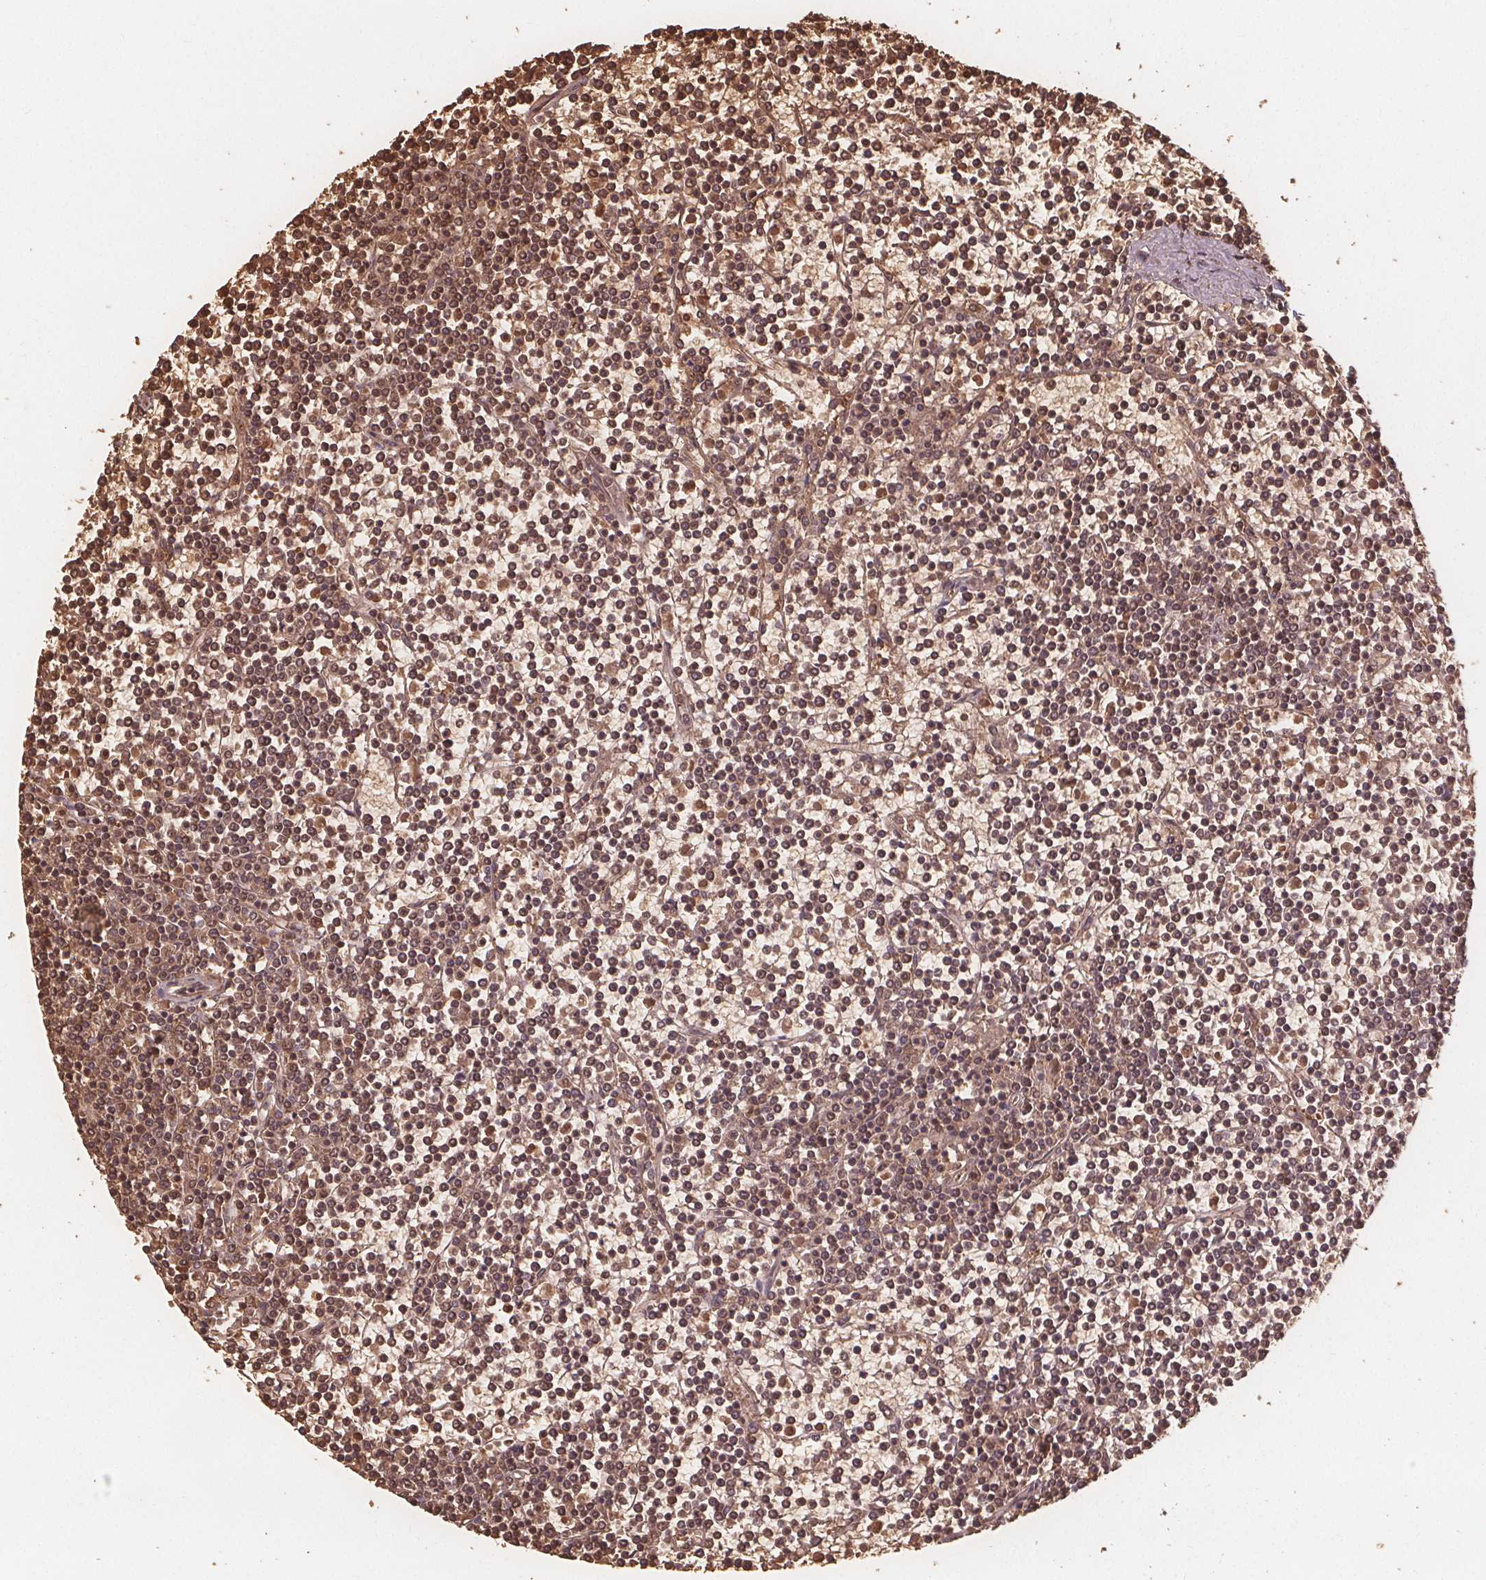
{"staining": {"intensity": "moderate", "quantity": ">75%", "location": "cytoplasmic/membranous"}, "tissue": "lymphoma", "cell_type": "Tumor cells", "image_type": "cancer", "snomed": [{"axis": "morphology", "description": "Malignant lymphoma, non-Hodgkin's type, Low grade"}, {"axis": "topography", "description": "Spleen"}], "caption": "Immunohistochemistry (IHC) staining of lymphoma, which displays medium levels of moderate cytoplasmic/membranous positivity in approximately >75% of tumor cells indicating moderate cytoplasmic/membranous protein staining. The staining was performed using DAB (3,3'-diaminobenzidine) (brown) for protein detection and nuclei were counterstained in hematoxylin (blue).", "gene": "EIF3D", "patient": {"sex": "female", "age": 19}}